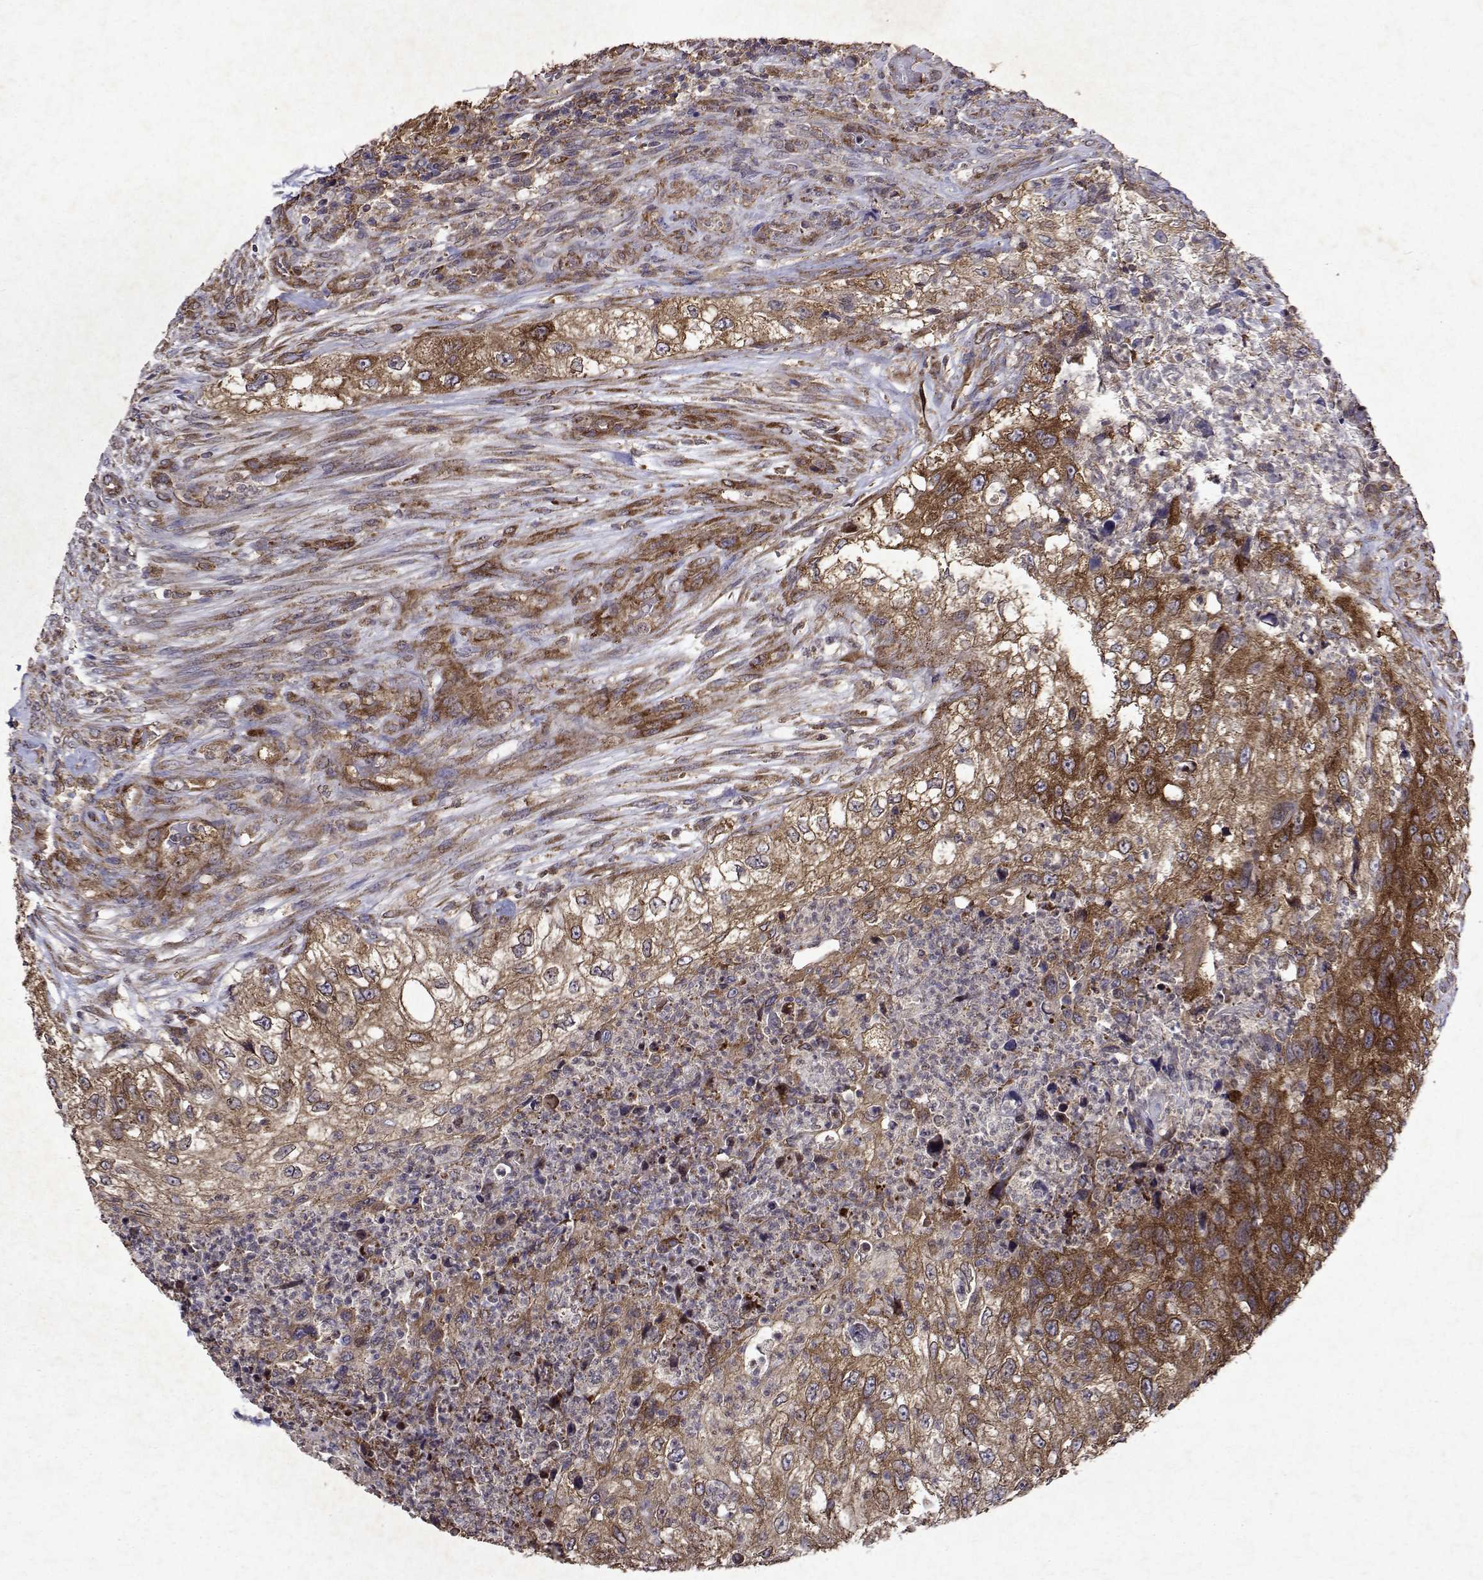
{"staining": {"intensity": "moderate", "quantity": ">75%", "location": "cytoplasmic/membranous"}, "tissue": "urothelial cancer", "cell_type": "Tumor cells", "image_type": "cancer", "snomed": [{"axis": "morphology", "description": "Urothelial carcinoma, High grade"}, {"axis": "topography", "description": "Urinary bladder"}], "caption": "Protein staining of urothelial cancer tissue shows moderate cytoplasmic/membranous staining in approximately >75% of tumor cells. The staining was performed using DAB, with brown indicating positive protein expression. Nuclei are stained blue with hematoxylin.", "gene": "TARBP2", "patient": {"sex": "female", "age": 60}}